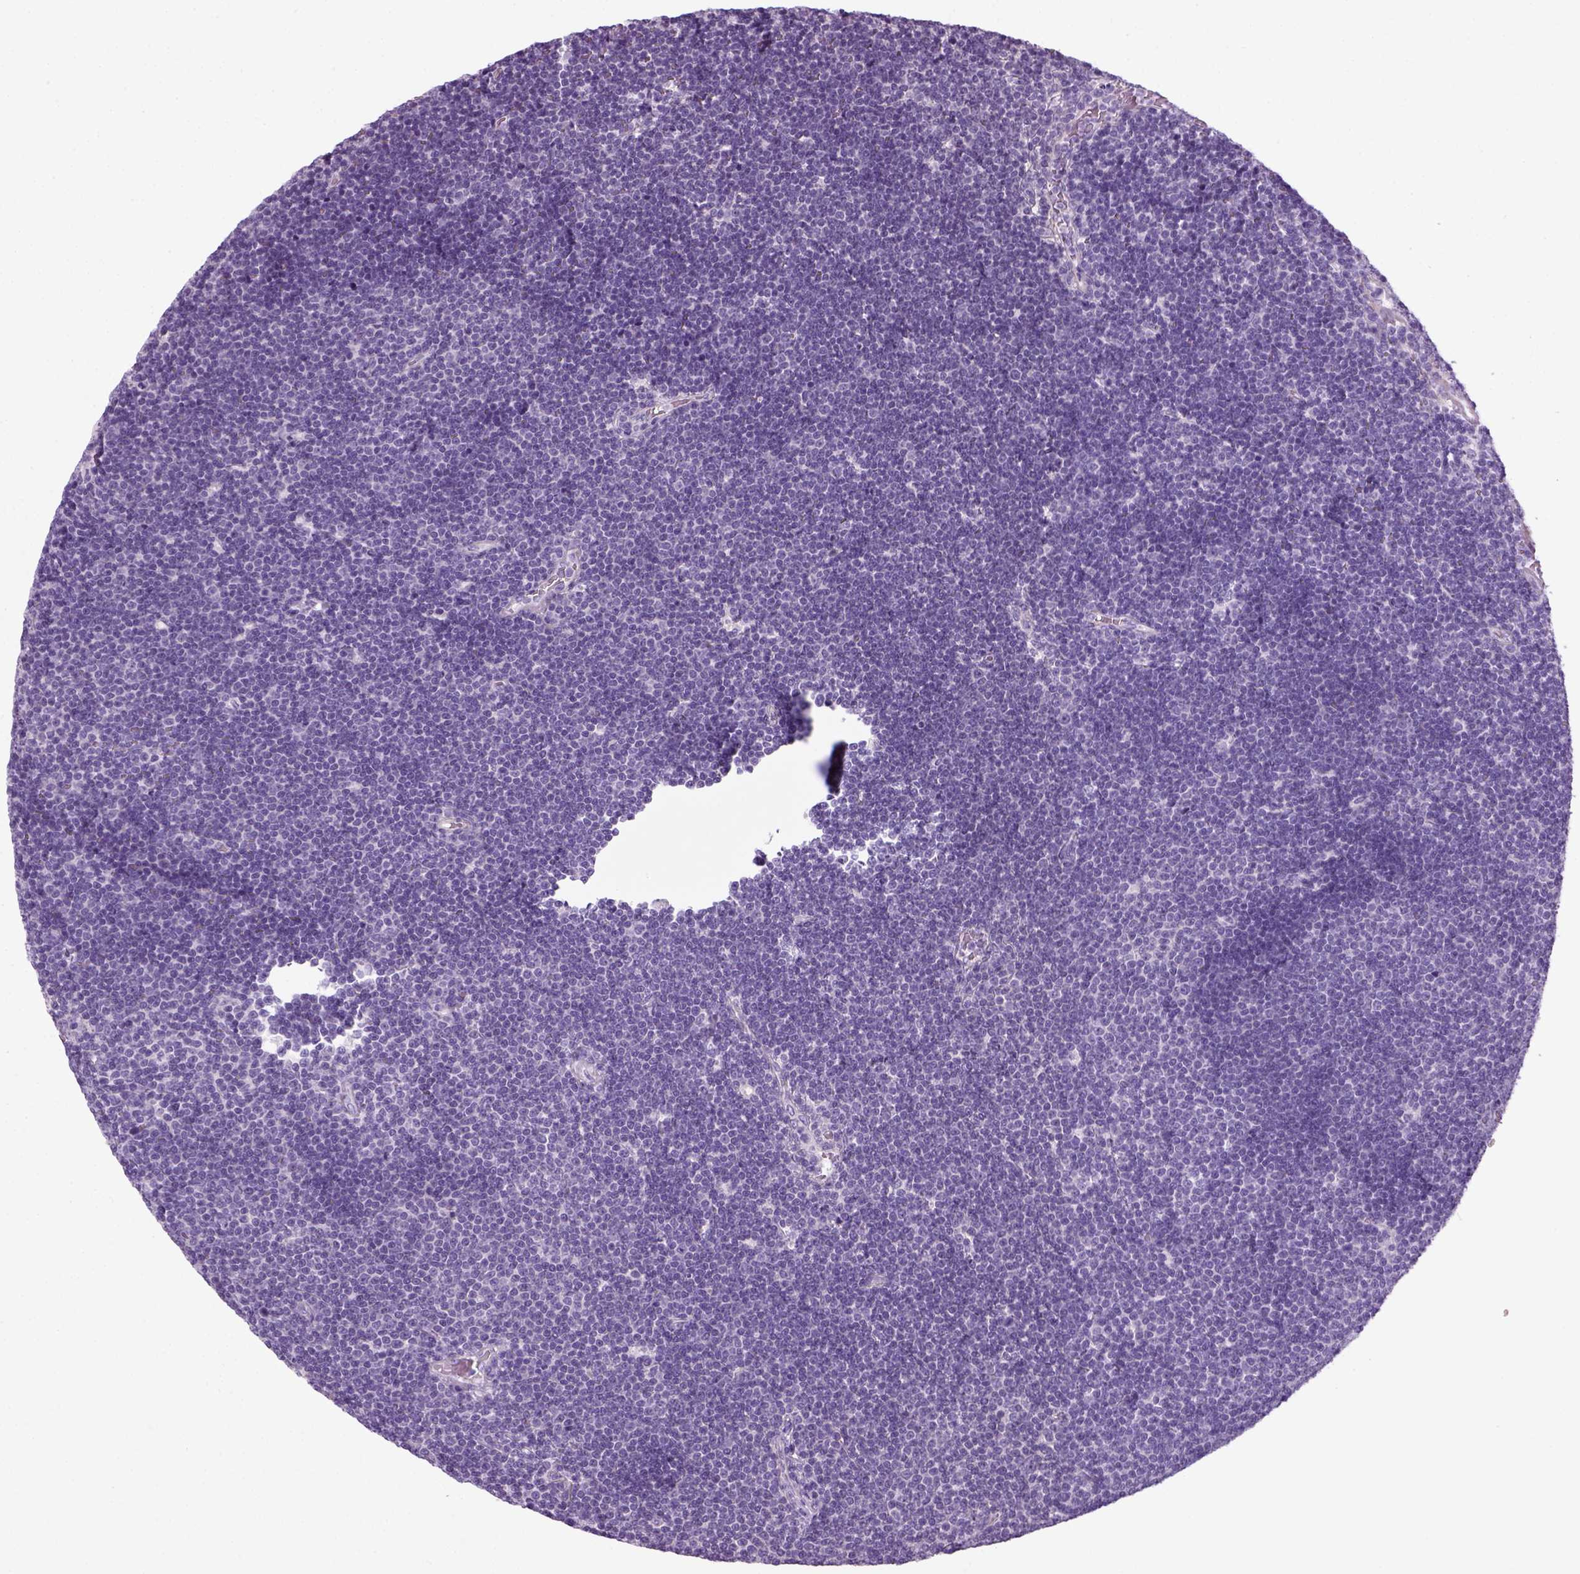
{"staining": {"intensity": "negative", "quantity": "none", "location": "none"}, "tissue": "lymphoma", "cell_type": "Tumor cells", "image_type": "cancer", "snomed": [{"axis": "morphology", "description": "Malignant lymphoma, non-Hodgkin's type, Low grade"}, {"axis": "topography", "description": "Brain"}], "caption": "An IHC micrograph of malignant lymphoma, non-Hodgkin's type (low-grade) is shown. There is no staining in tumor cells of malignant lymphoma, non-Hodgkin's type (low-grade).", "gene": "FAM161A", "patient": {"sex": "female", "age": 66}}